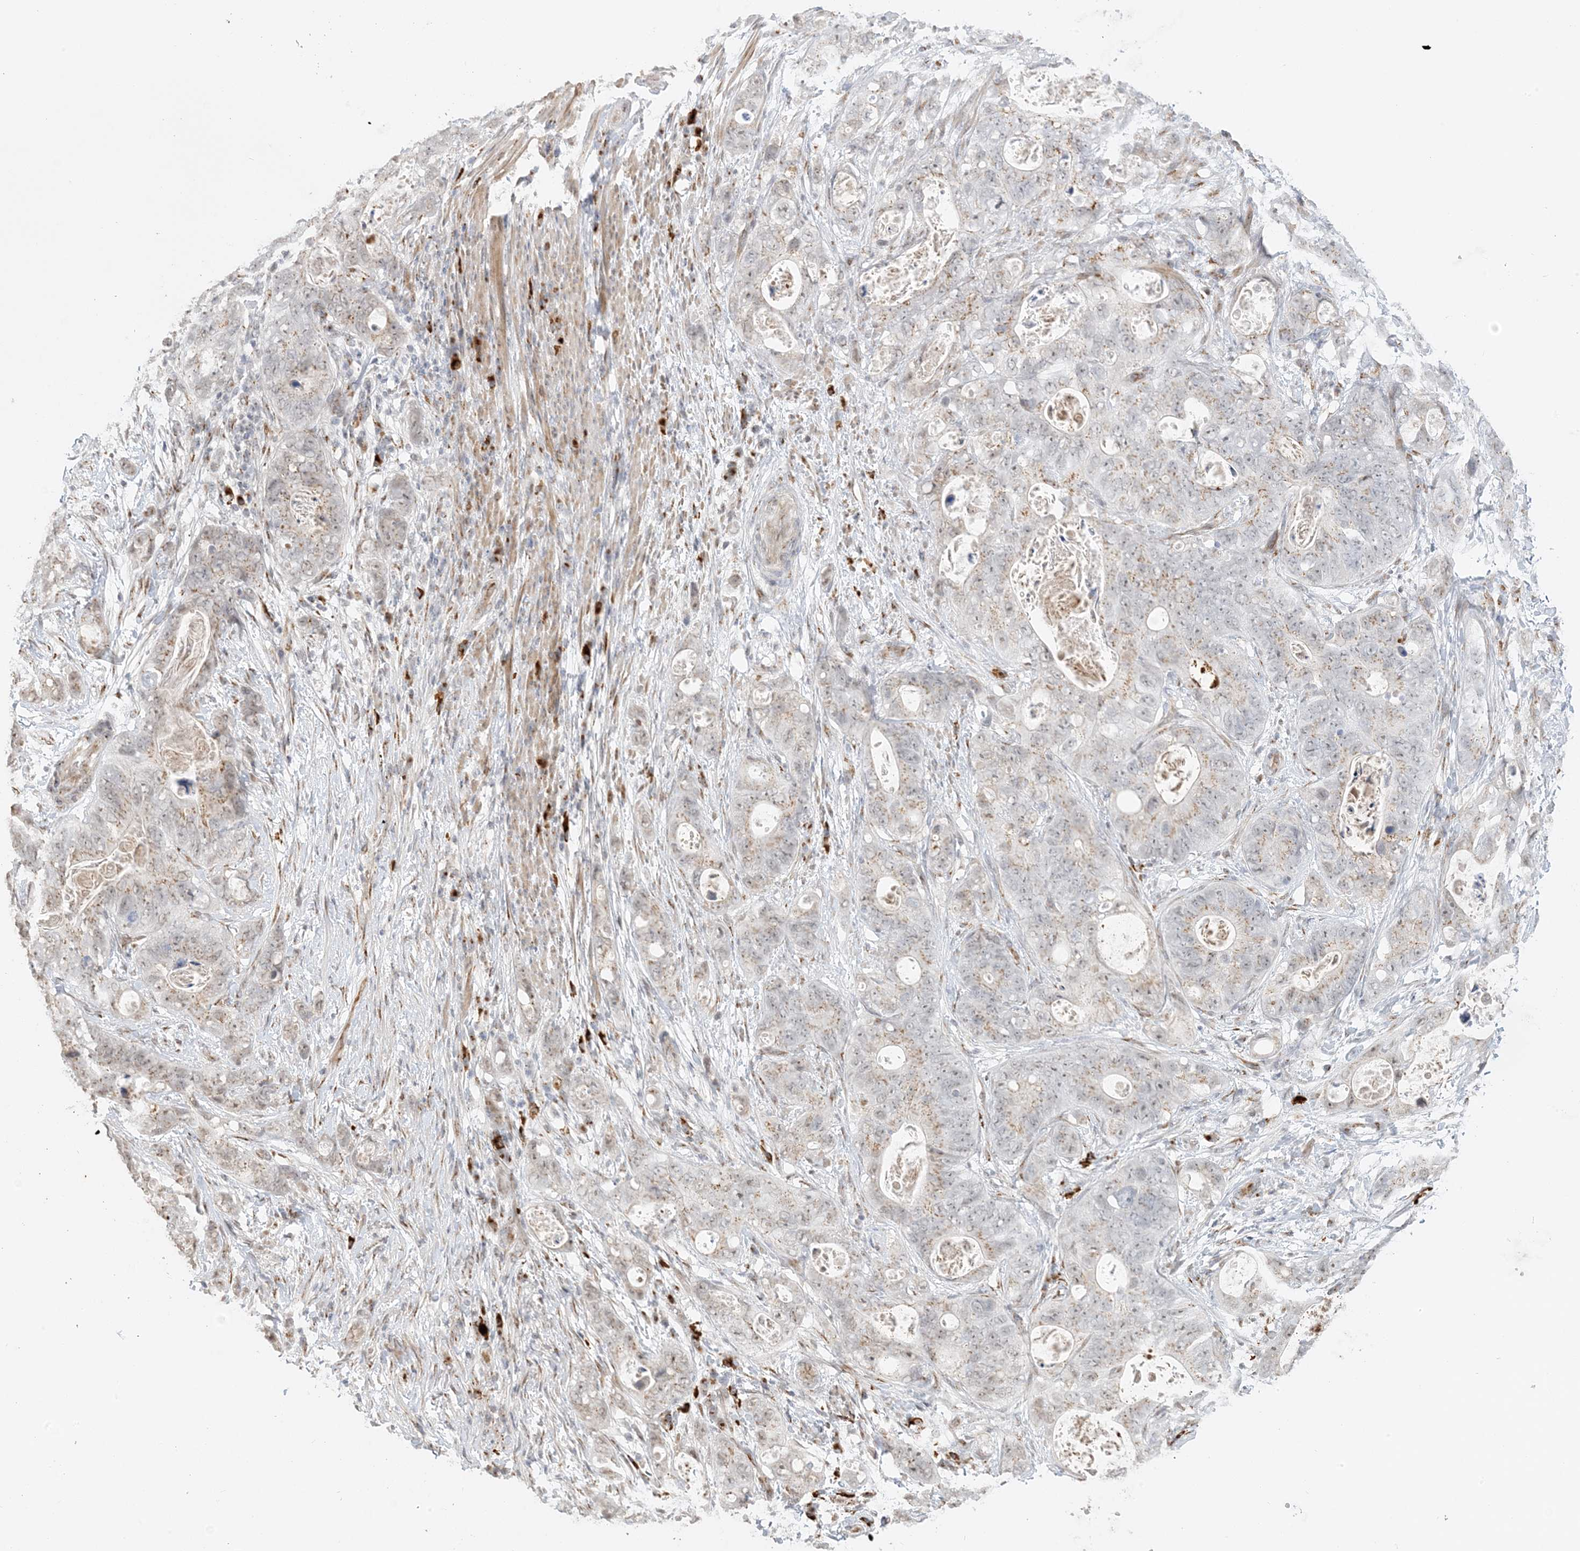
{"staining": {"intensity": "weak", "quantity": "<25%", "location": "cytoplasmic/membranous"}, "tissue": "stomach cancer", "cell_type": "Tumor cells", "image_type": "cancer", "snomed": [{"axis": "morphology", "description": "Adenocarcinoma, NOS"}, {"axis": "topography", "description": "Stomach"}], "caption": "Human adenocarcinoma (stomach) stained for a protein using IHC demonstrates no staining in tumor cells.", "gene": "ZCCHC4", "patient": {"sex": "female", "age": 89}}